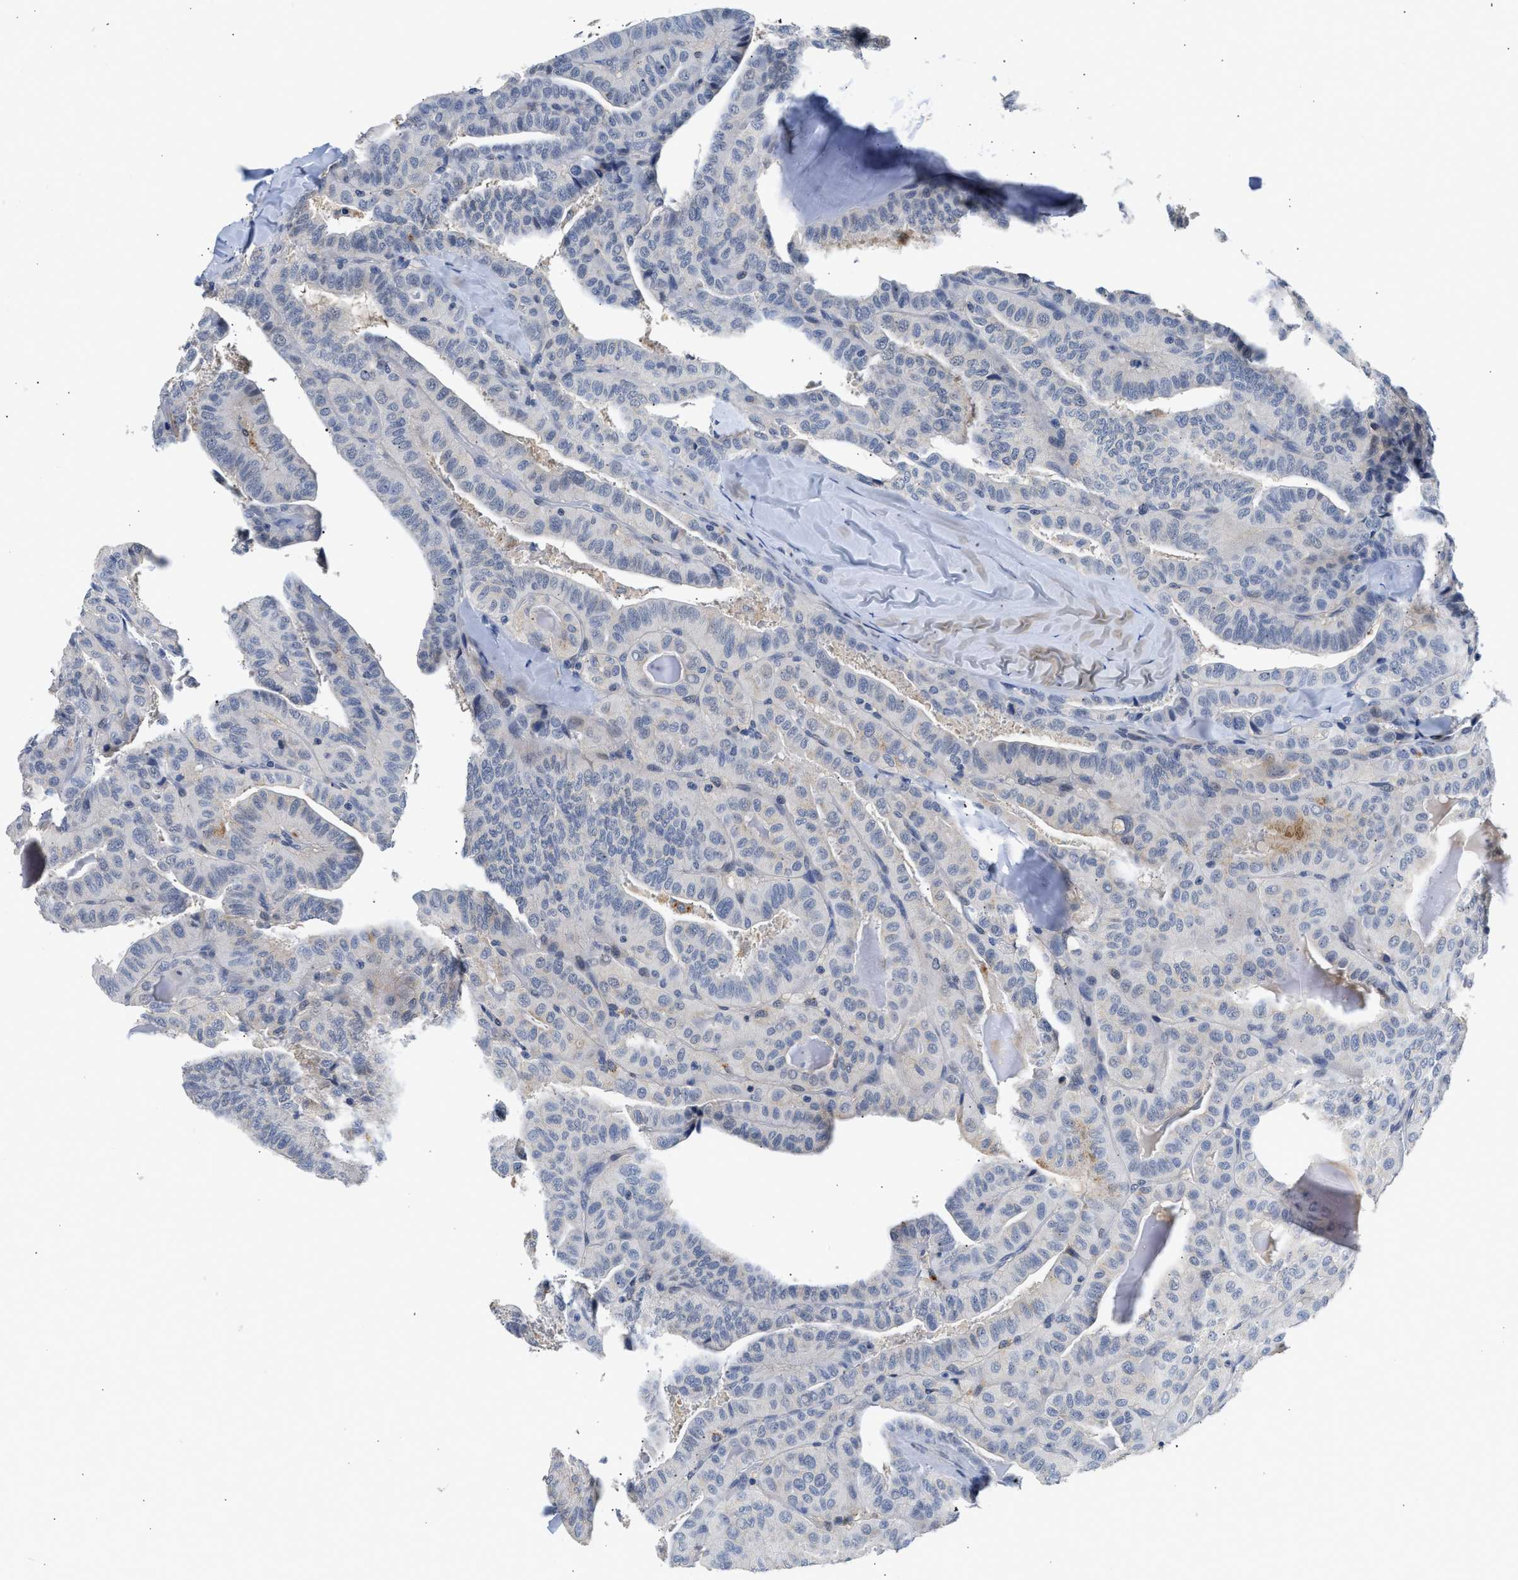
{"staining": {"intensity": "negative", "quantity": "none", "location": "none"}, "tissue": "thyroid cancer", "cell_type": "Tumor cells", "image_type": "cancer", "snomed": [{"axis": "morphology", "description": "Papillary adenocarcinoma, NOS"}, {"axis": "topography", "description": "Thyroid gland"}], "caption": "Papillary adenocarcinoma (thyroid) stained for a protein using immunohistochemistry (IHC) shows no staining tumor cells.", "gene": "PPM1L", "patient": {"sex": "male", "age": 77}}